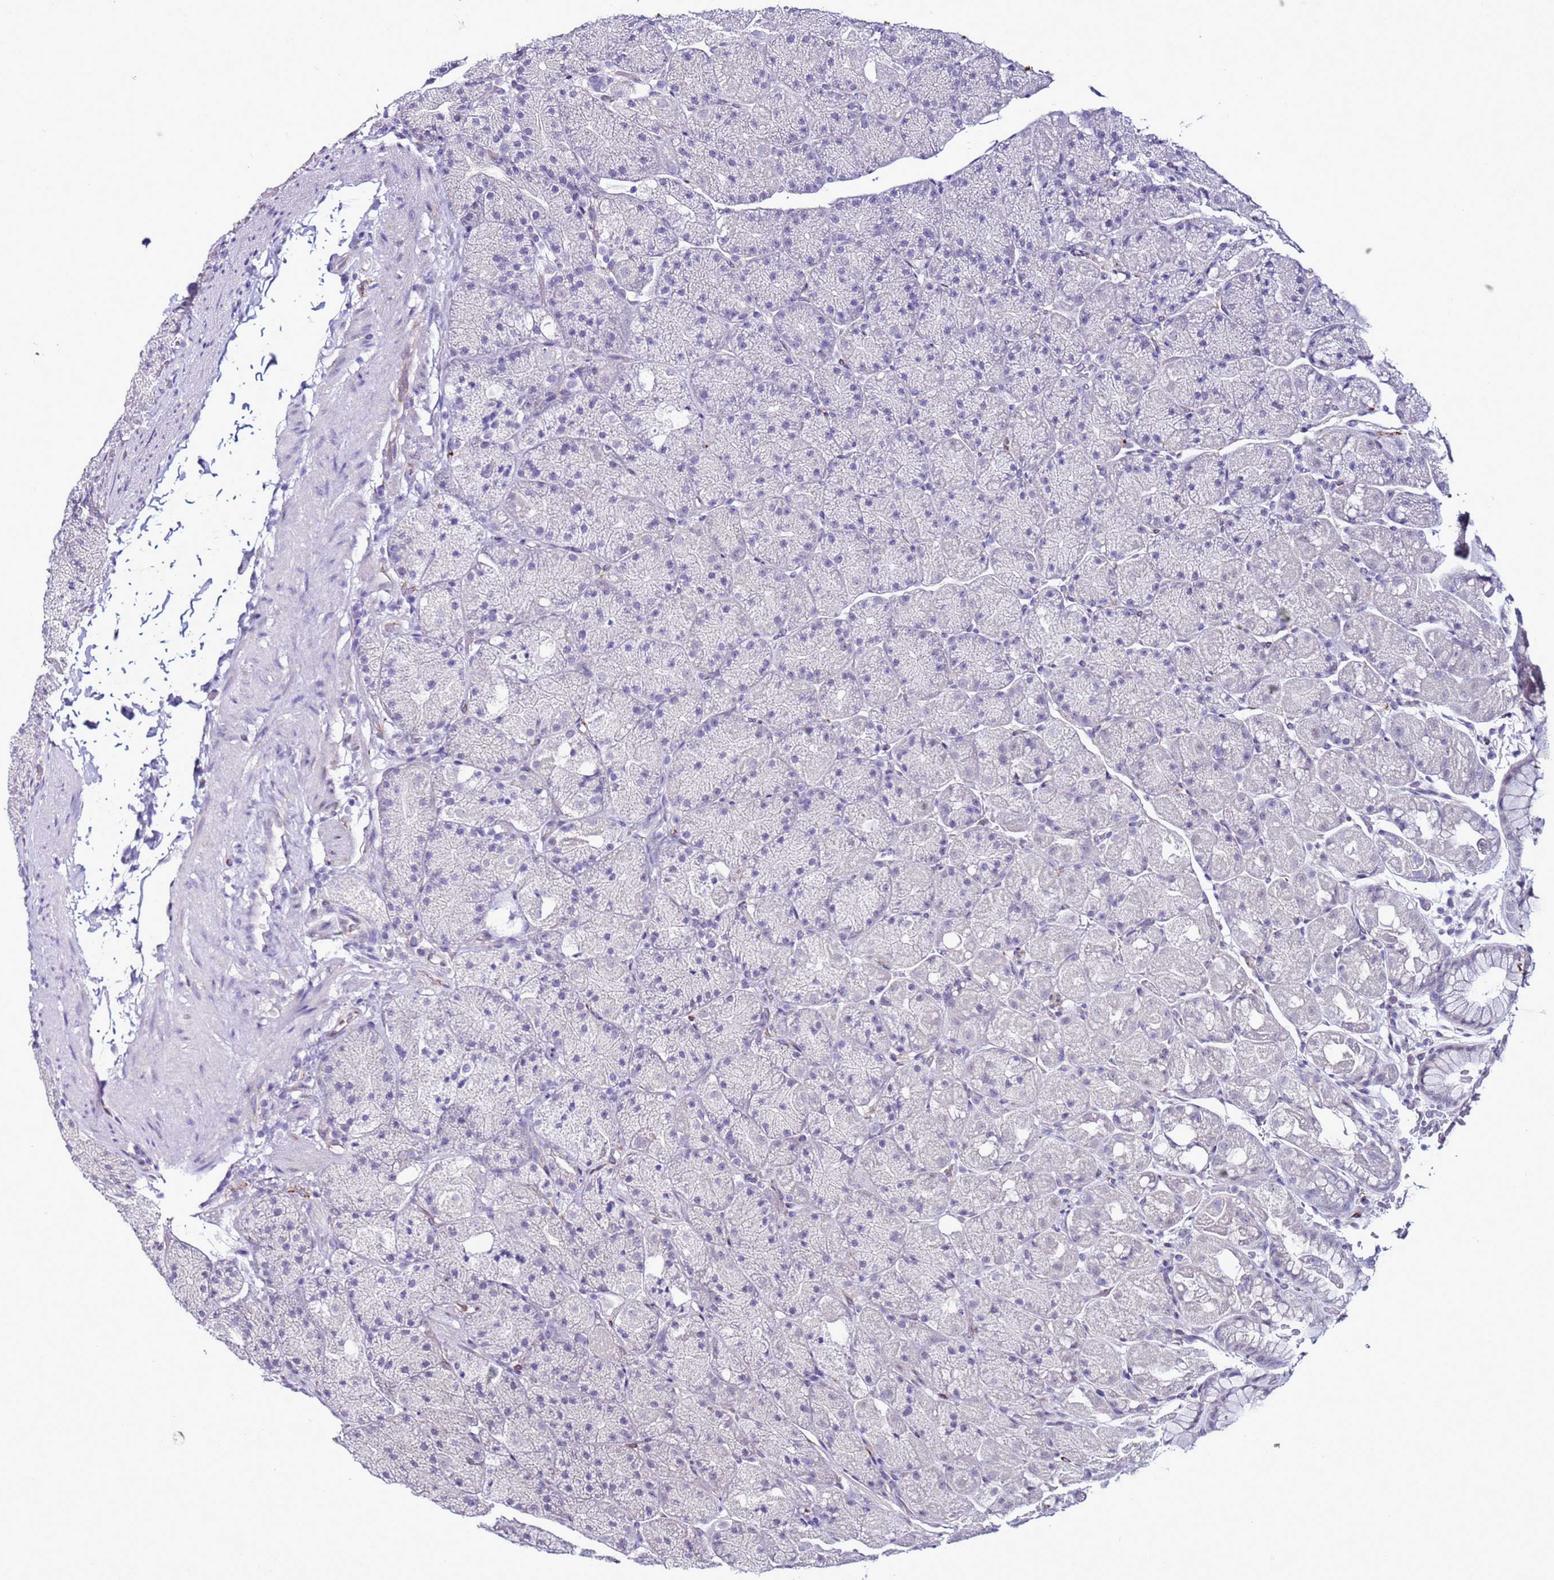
{"staining": {"intensity": "weak", "quantity": "<25%", "location": "nuclear"}, "tissue": "stomach", "cell_type": "Glandular cells", "image_type": "normal", "snomed": [{"axis": "morphology", "description": "Normal tissue, NOS"}, {"axis": "topography", "description": "Stomach, upper"}, {"axis": "topography", "description": "Stomach, lower"}], "caption": "Human stomach stained for a protein using IHC reveals no staining in glandular cells.", "gene": "LRRC10B", "patient": {"sex": "male", "age": 67}}